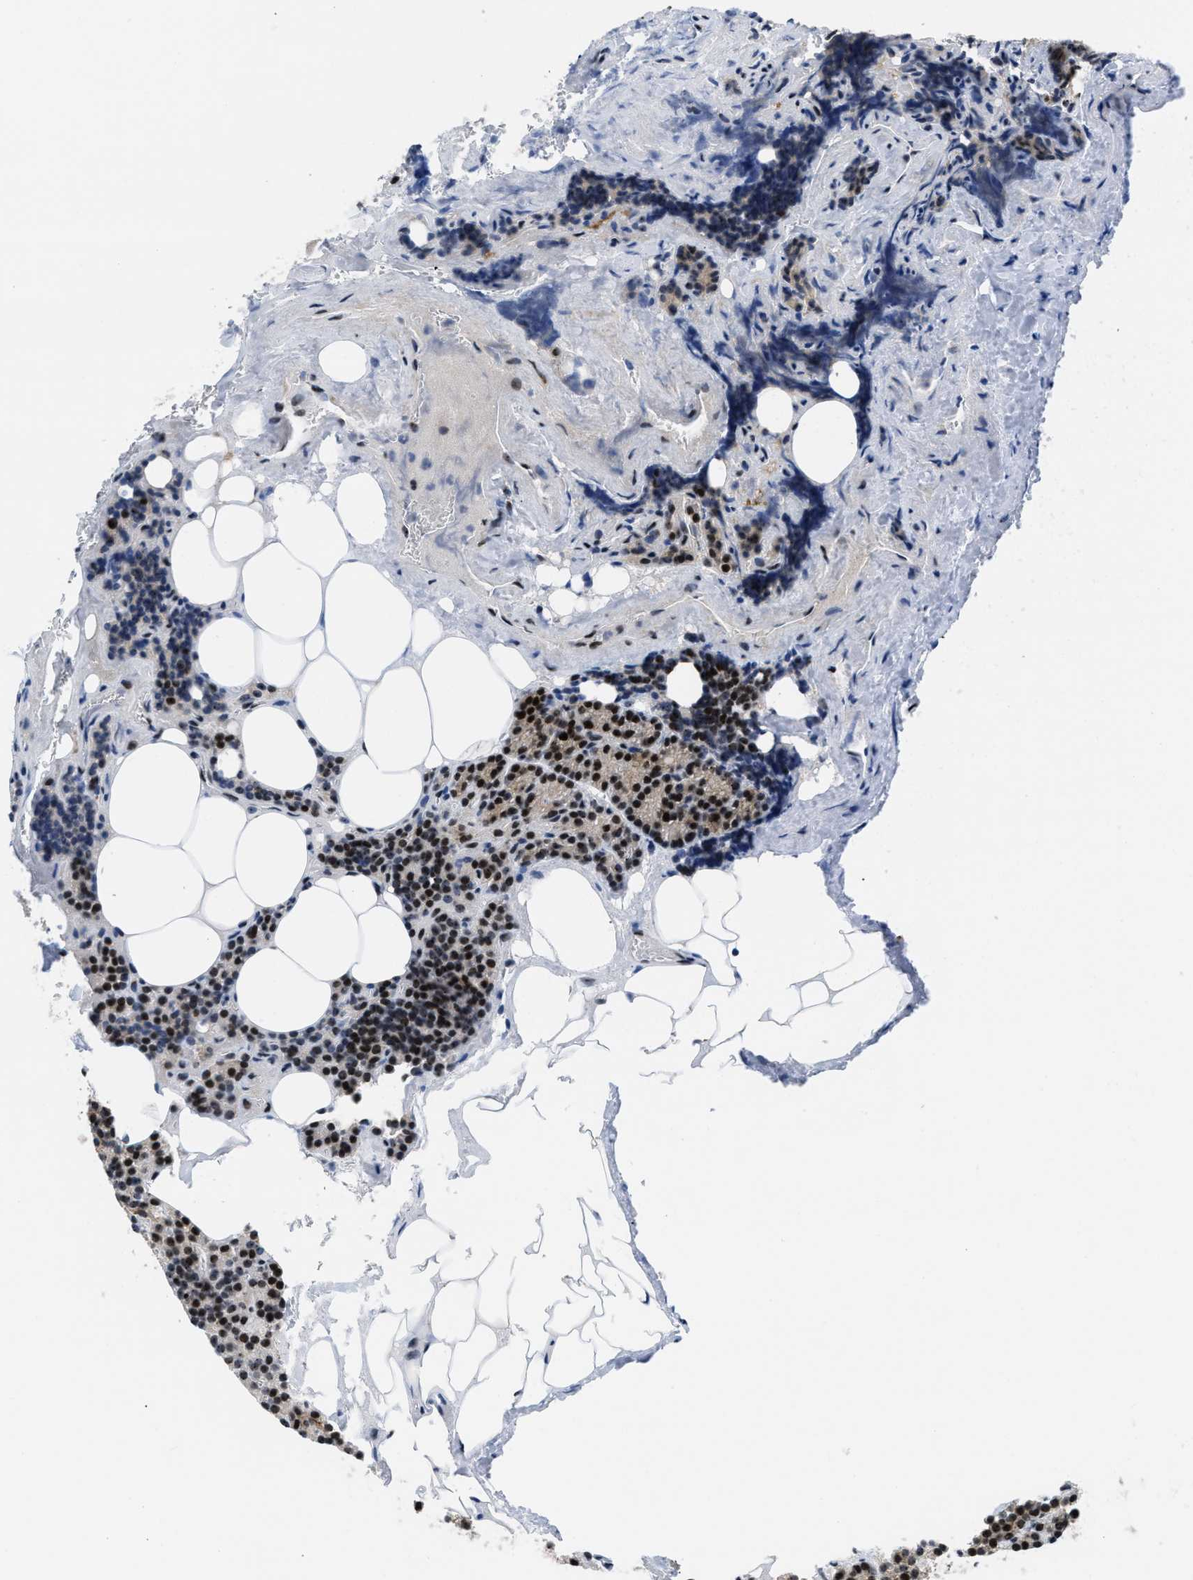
{"staining": {"intensity": "strong", "quantity": "25%-75%", "location": "cytoplasmic/membranous,nuclear"}, "tissue": "parathyroid gland", "cell_type": "Glandular cells", "image_type": "normal", "snomed": [{"axis": "morphology", "description": "Normal tissue, NOS"}, {"axis": "morphology", "description": "Adenoma, NOS"}, {"axis": "topography", "description": "Parathyroid gland"}], "caption": "Immunohistochemical staining of unremarkable human parathyroid gland displays strong cytoplasmic/membranous,nuclear protein expression in about 25%-75% of glandular cells.", "gene": "NOP58", "patient": {"sex": "female", "age": 43}}